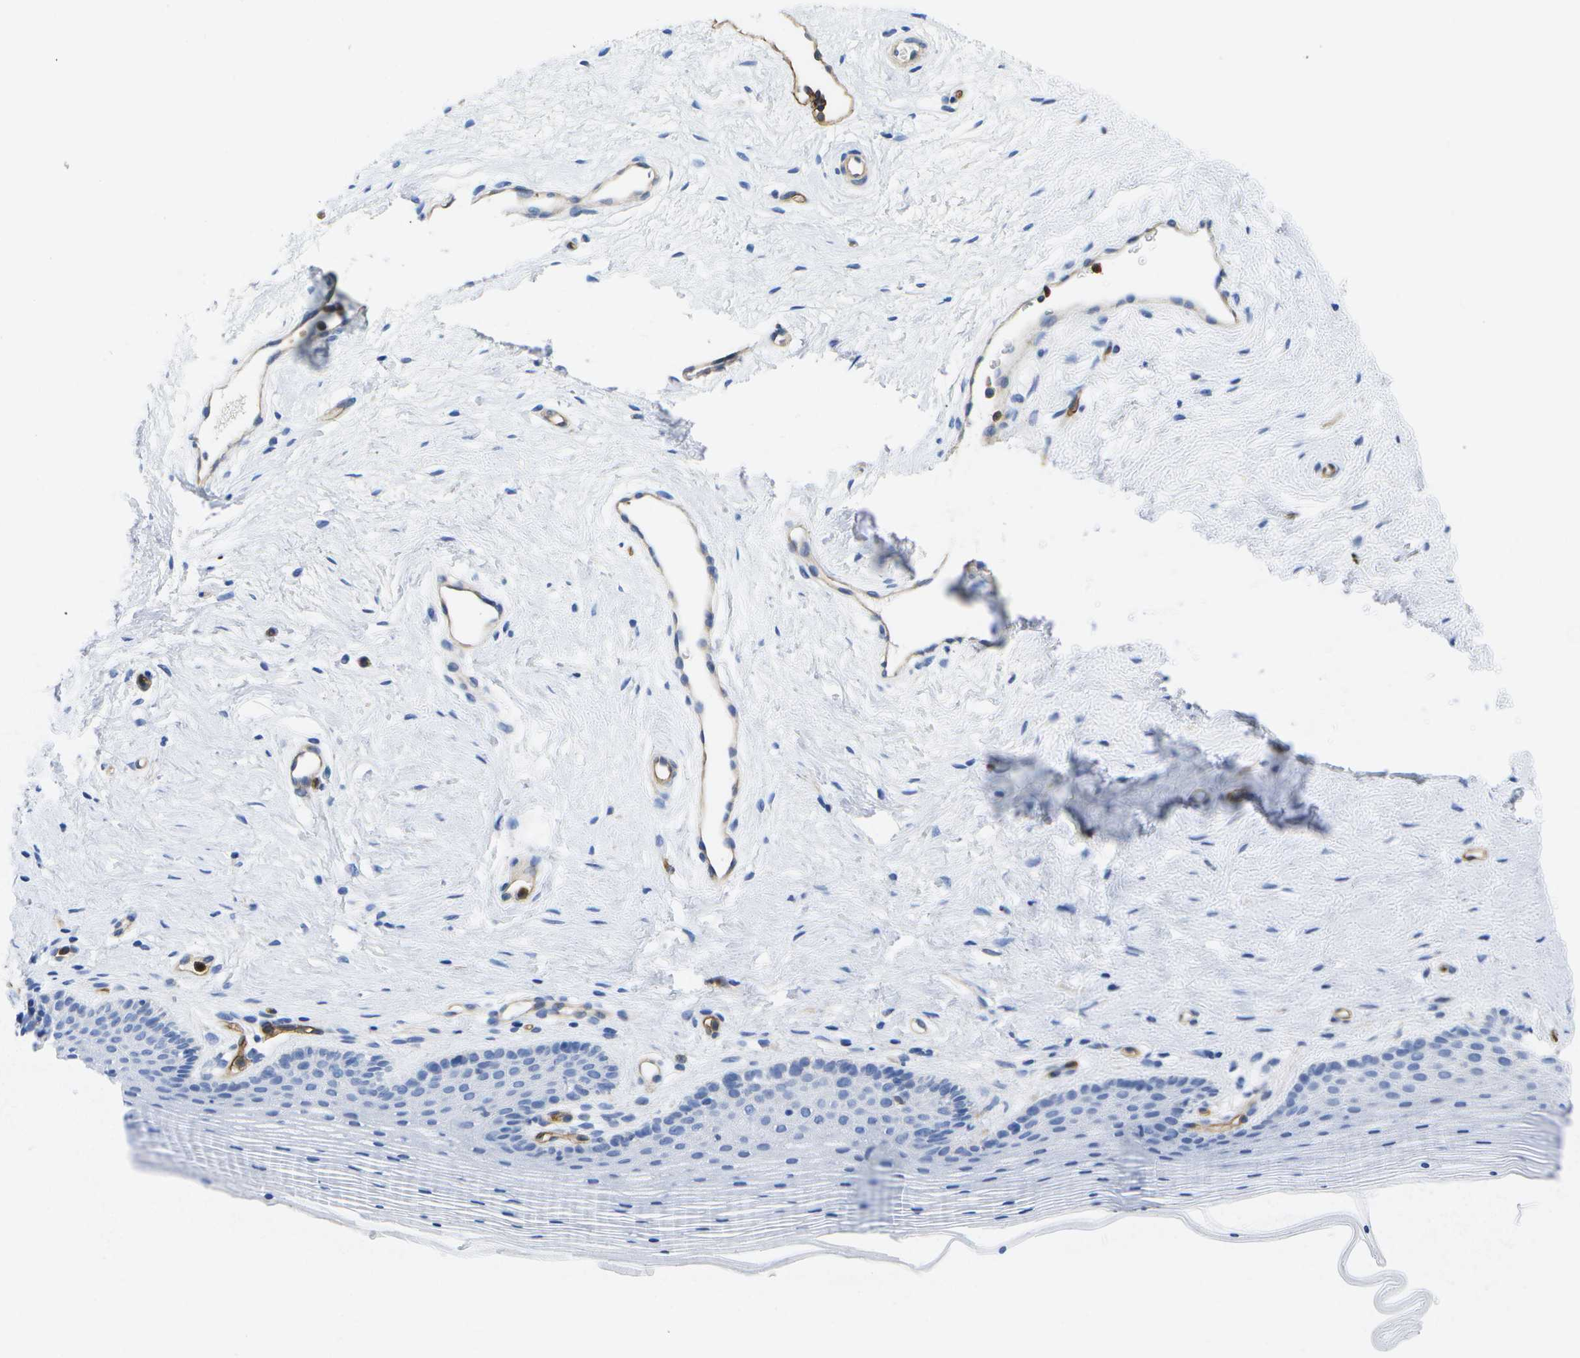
{"staining": {"intensity": "negative", "quantity": "none", "location": "none"}, "tissue": "vagina", "cell_type": "Squamous epithelial cells", "image_type": "normal", "snomed": [{"axis": "morphology", "description": "Normal tissue, NOS"}, {"axis": "topography", "description": "Vagina"}], "caption": "IHC photomicrograph of benign vagina: human vagina stained with DAB displays no significant protein positivity in squamous epithelial cells.", "gene": "DYSF", "patient": {"sex": "female", "age": 32}}